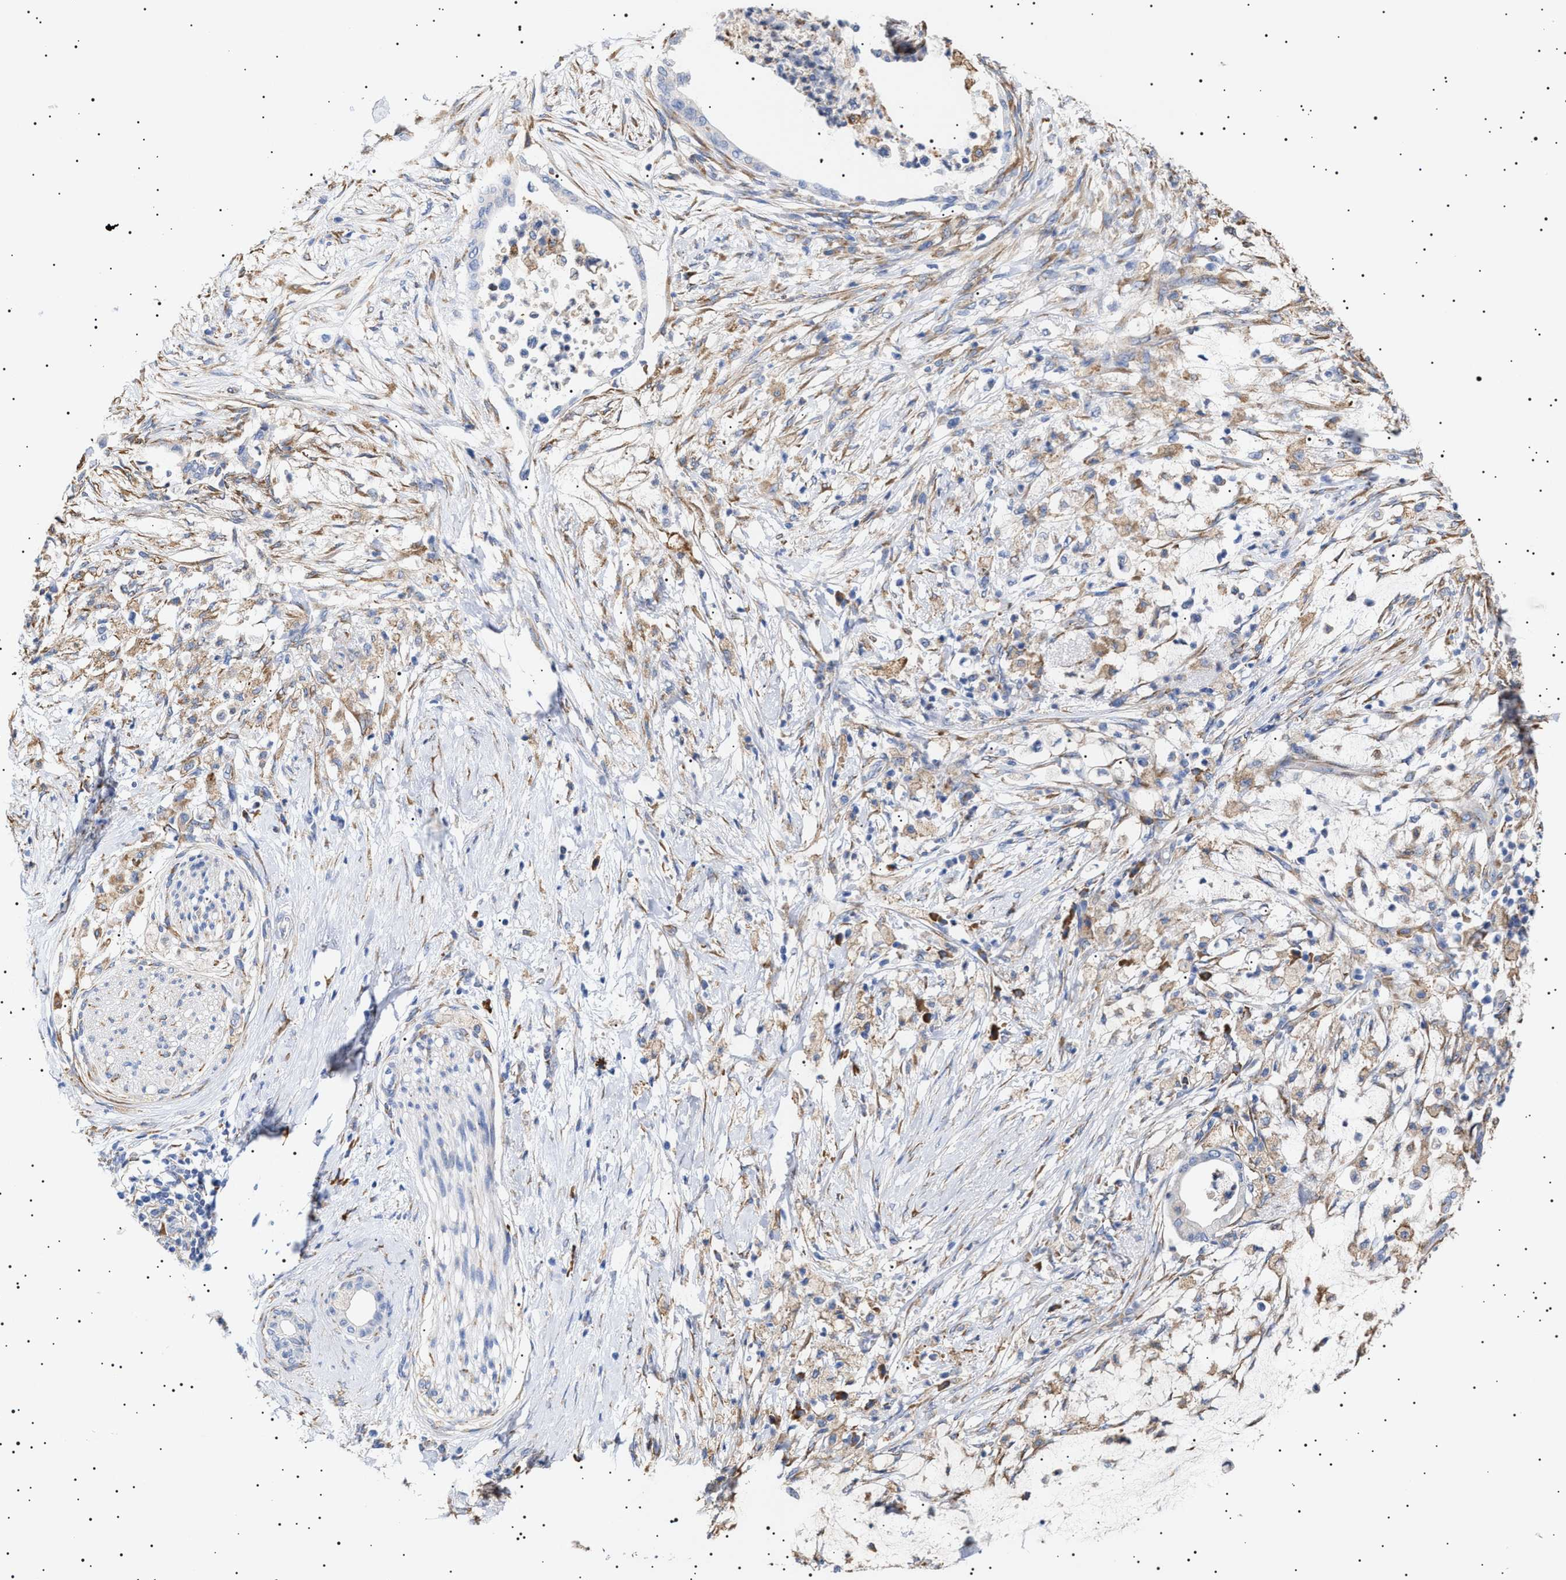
{"staining": {"intensity": "negative", "quantity": "none", "location": "none"}, "tissue": "pancreatic cancer", "cell_type": "Tumor cells", "image_type": "cancer", "snomed": [{"axis": "morphology", "description": "Normal tissue, NOS"}, {"axis": "morphology", "description": "Adenocarcinoma, NOS"}, {"axis": "topography", "description": "Pancreas"}, {"axis": "topography", "description": "Duodenum"}], "caption": "An image of pancreatic adenocarcinoma stained for a protein reveals no brown staining in tumor cells. (DAB IHC, high magnification).", "gene": "ERCC6L2", "patient": {"sex": "female", "age": 60}}